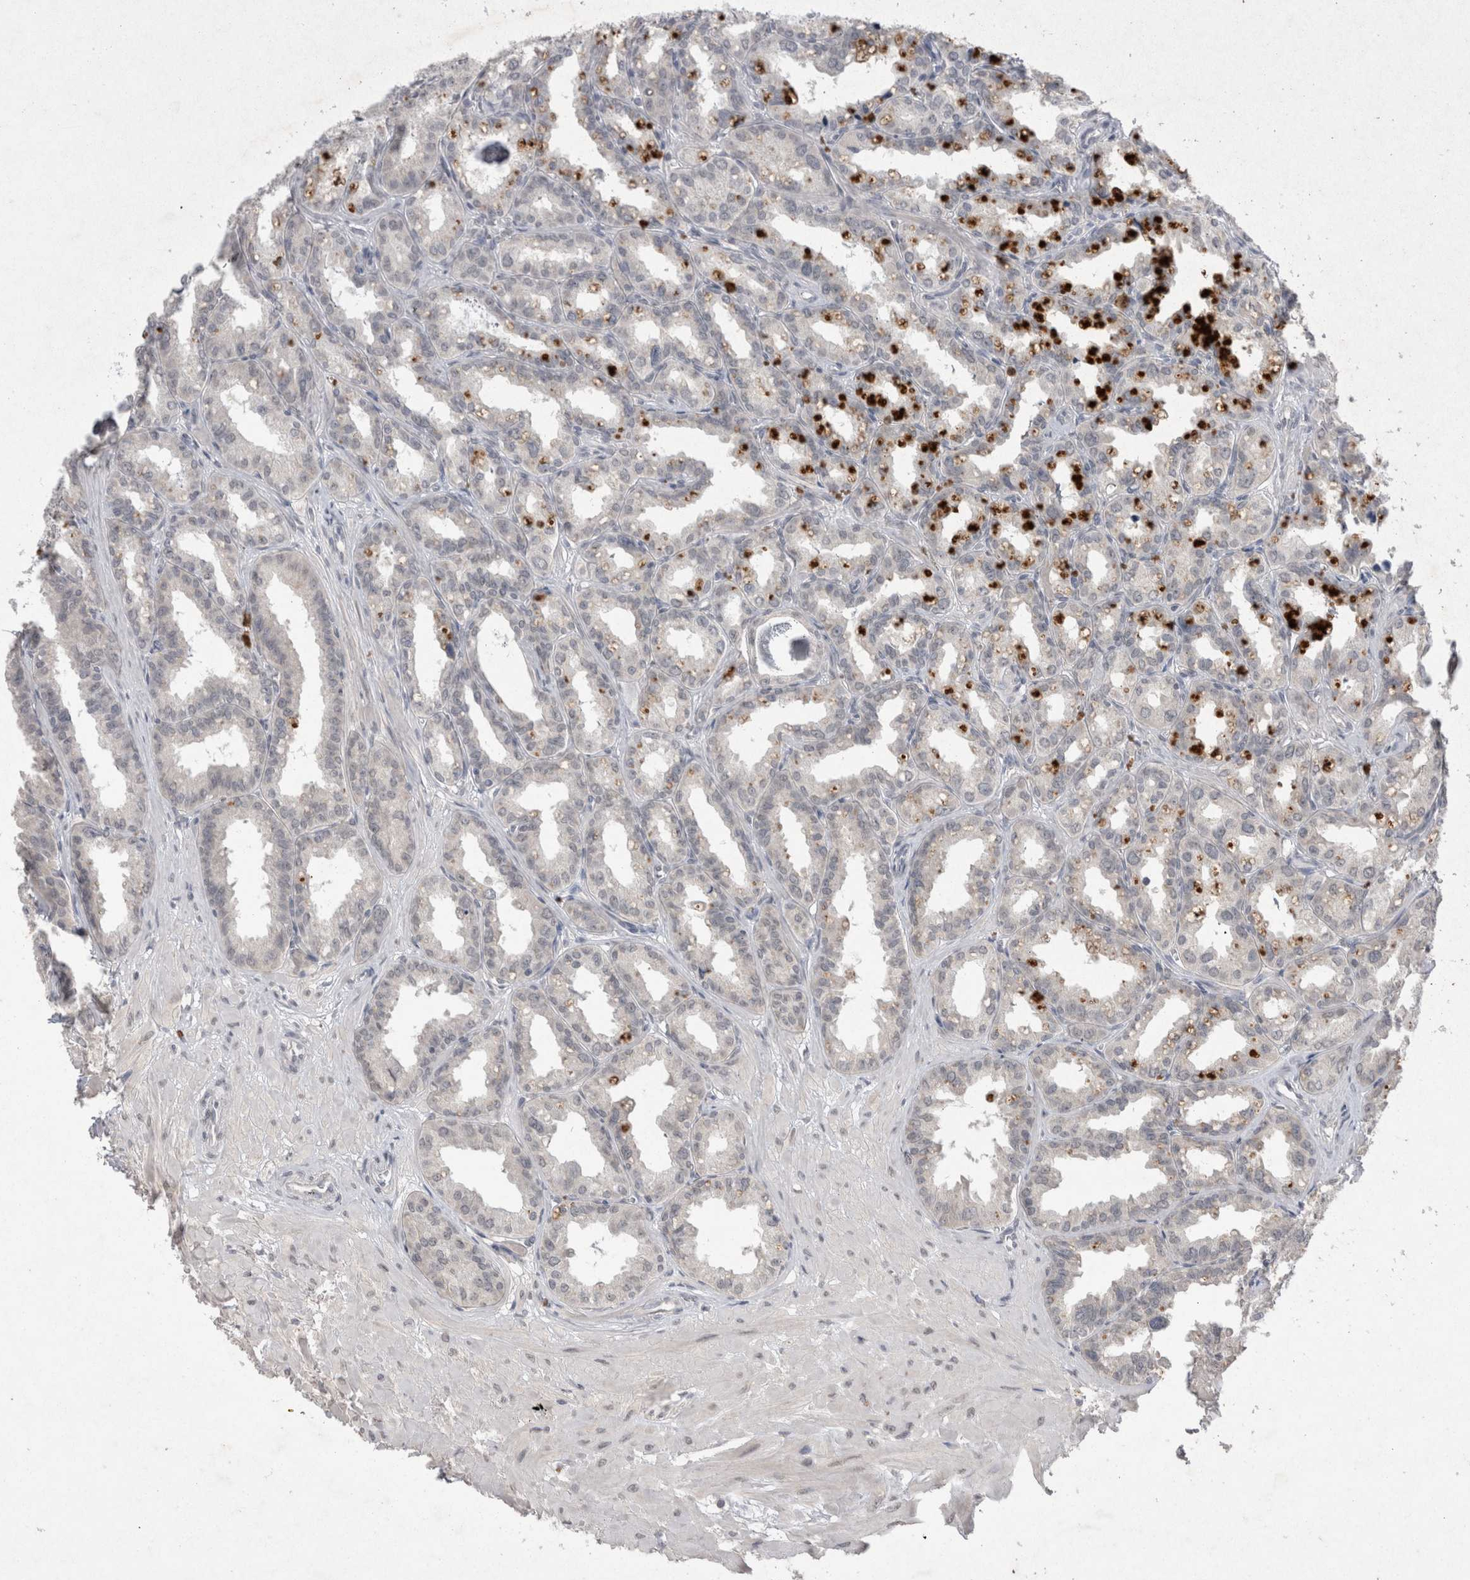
{"staining": {"intensity": "negative", "quantity": "none", "location": "none"}, "tissue": "seminal vesicle", "cell_type": "Glandular cells", "image_type": "normal", "snomed": [{"axis": "morphology", "description": "Normal tissue, NOS"}, {"axis": "topography", "description": "Prostate"}, {"axis": "topography", "description": "Seminal veicle"}], "caption": "DAB (3,3'-diaminobenzidine) immunohistochemical staining of unremarkable human seminal vesicle reveals no significant staining in glandular cells.", "gene": "LYVE1", "patient": {"sex": "male", "age": 51}}